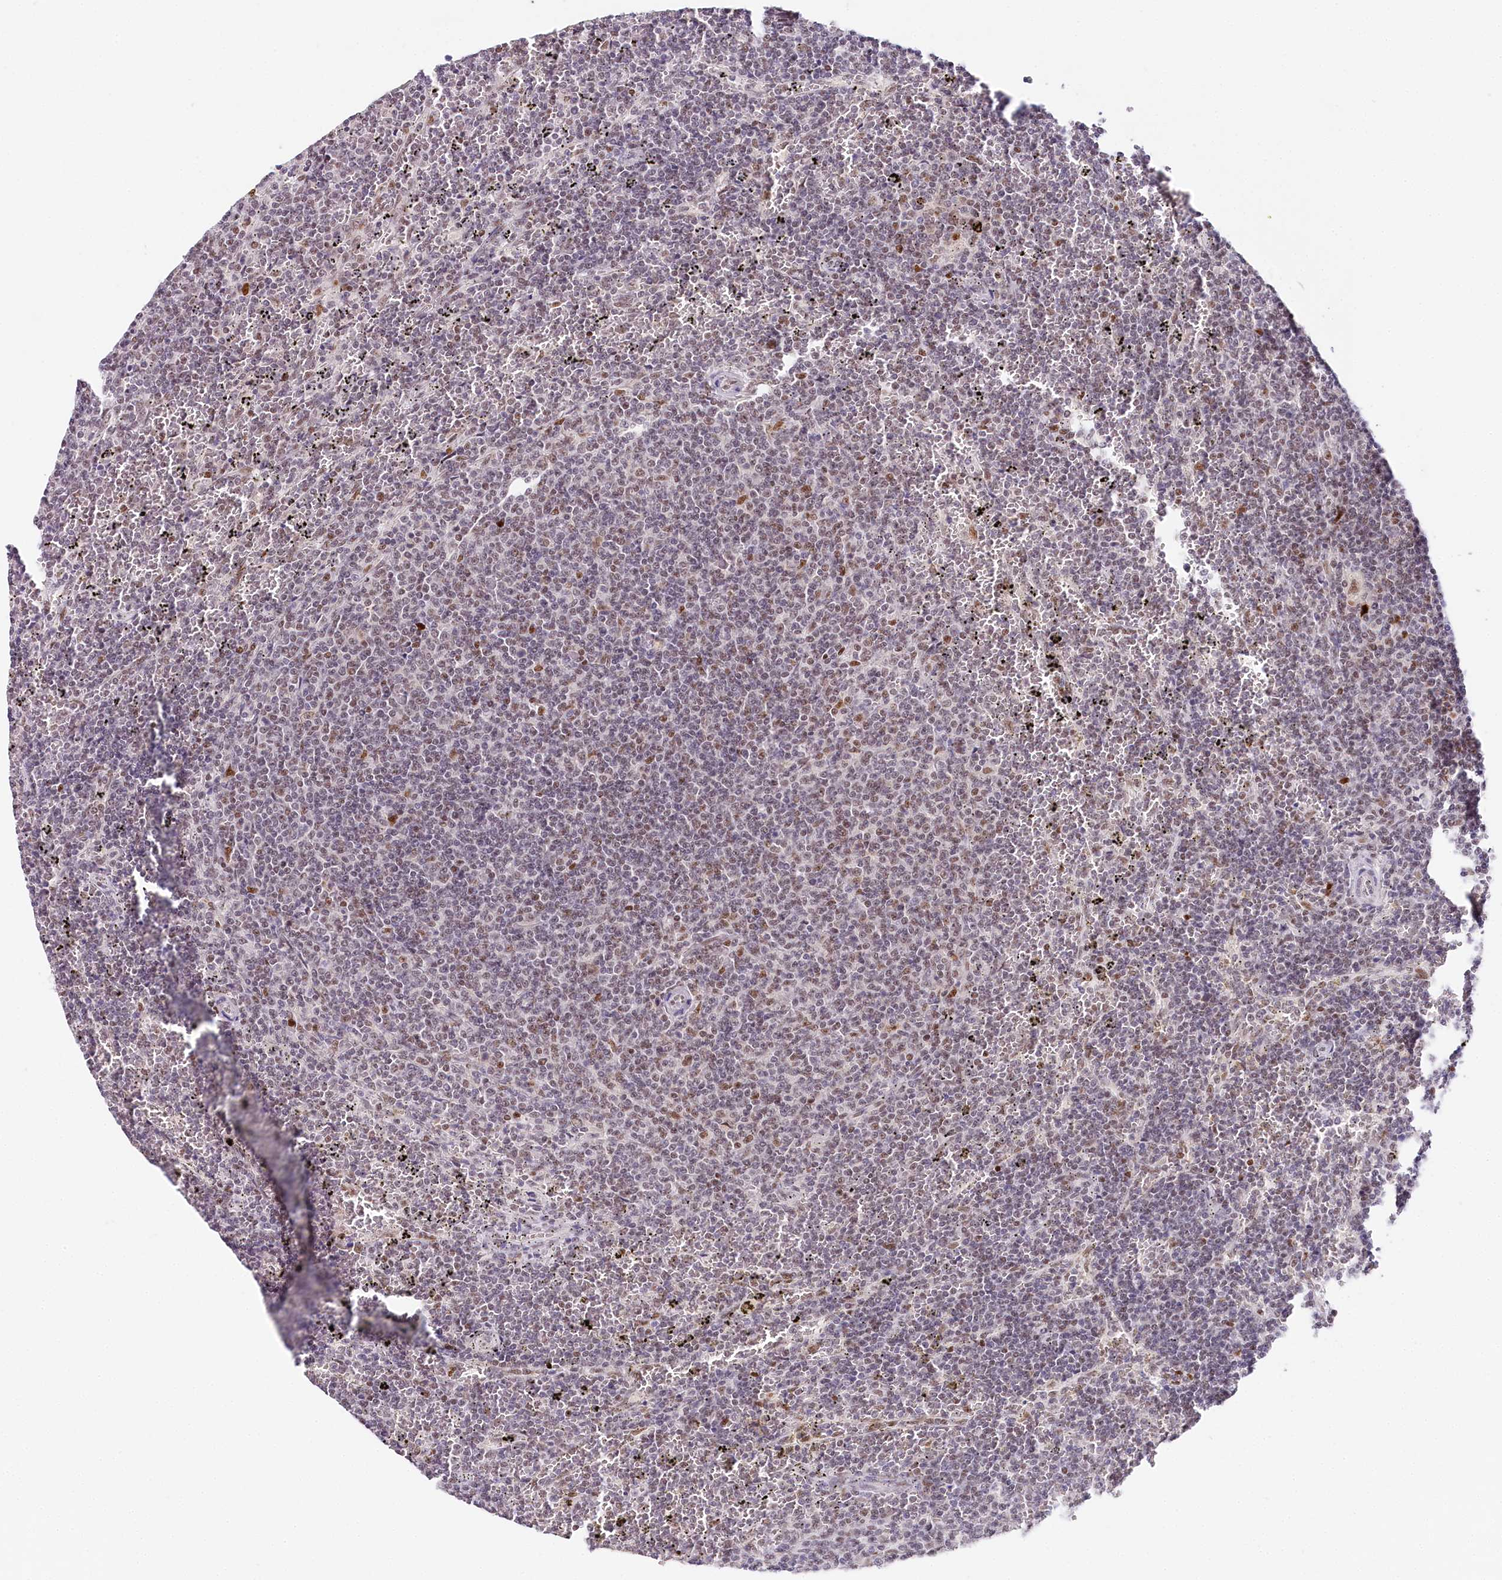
{"staining": {"intensity": "weak", "quantity": "25%-75%", "location": "nuclear"}, "tissue": "lymphoma", "cell_type": "Tumor cells", "image_type": "cancer", "snomed": [{"axis": "morphology", "description": "Malignant lymphoma, non-Hodgkin's type, Low grade"}, {"axis": "topography", "description": "Spleen"}], "caption": "DAB (3,3'-diaminobenzidine) immunohistochemical staining of human lymphoma displays weak nuclear protein positivity in about 25%-75% of tumor cells. The staining was performed using DAB, with brown indicating positive protein expression. Nuclei are stained blue with hematoxylin.", "gene": "TP53", "patient": {"sex": "female", "age": 50}}